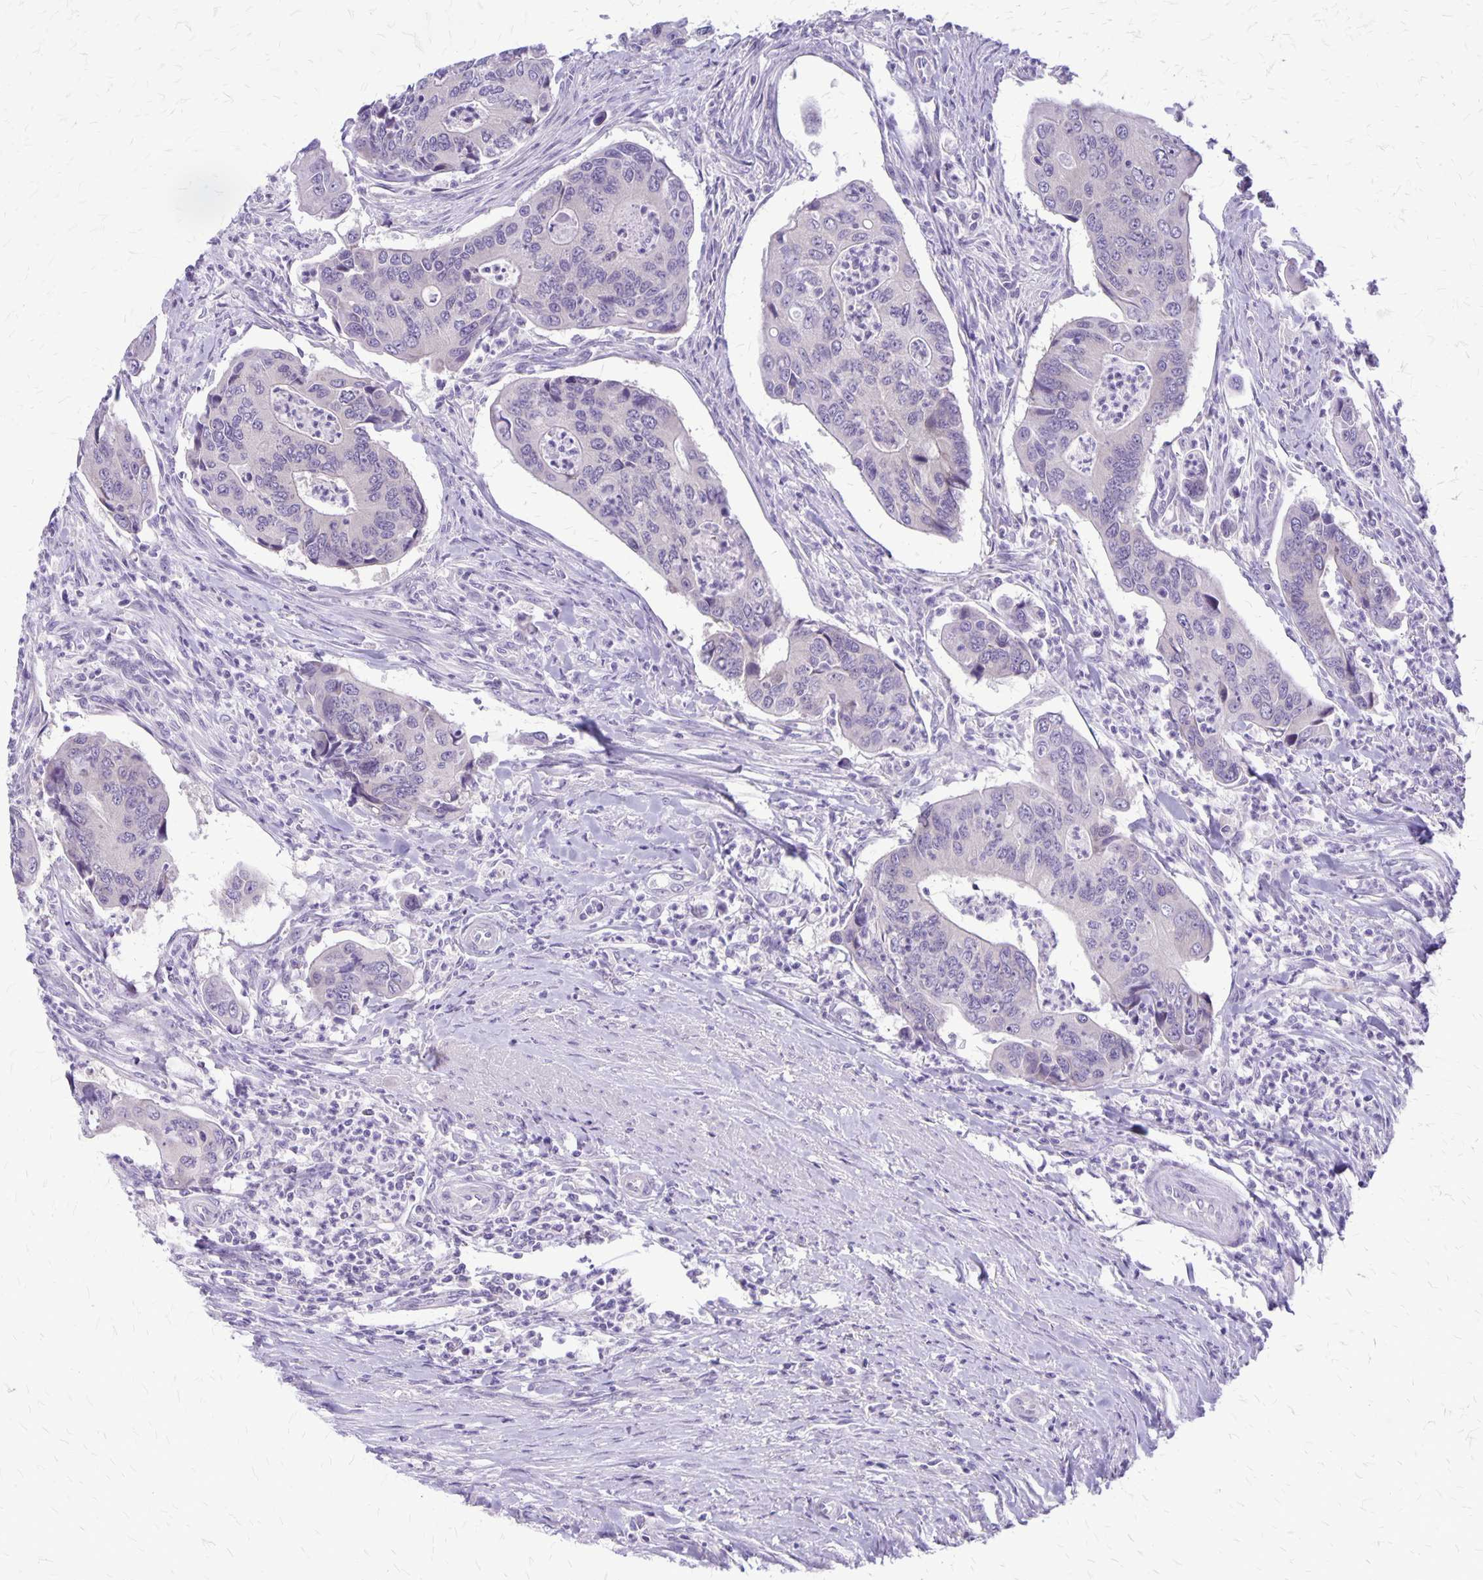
{"staining": {"intensity": "negative", "quantity": "none", "location": "none"}, "tissue": "colorectal cancer", "cell_type": "Tumor cells", "image_type": "cancer", "snomed": [{"axis": "morphology", "description": "Adenocarcinoma, NOS"}, {"axis": "topography", "description": "Colon"}], "caption": "A high-resolution histopathology image shows IHC staining of colorectal adenocarcinoma, which displays no significant expression in tumor cells.", "gene": "PLXNB3", "patient": {"sex": "female", "age": 67}}